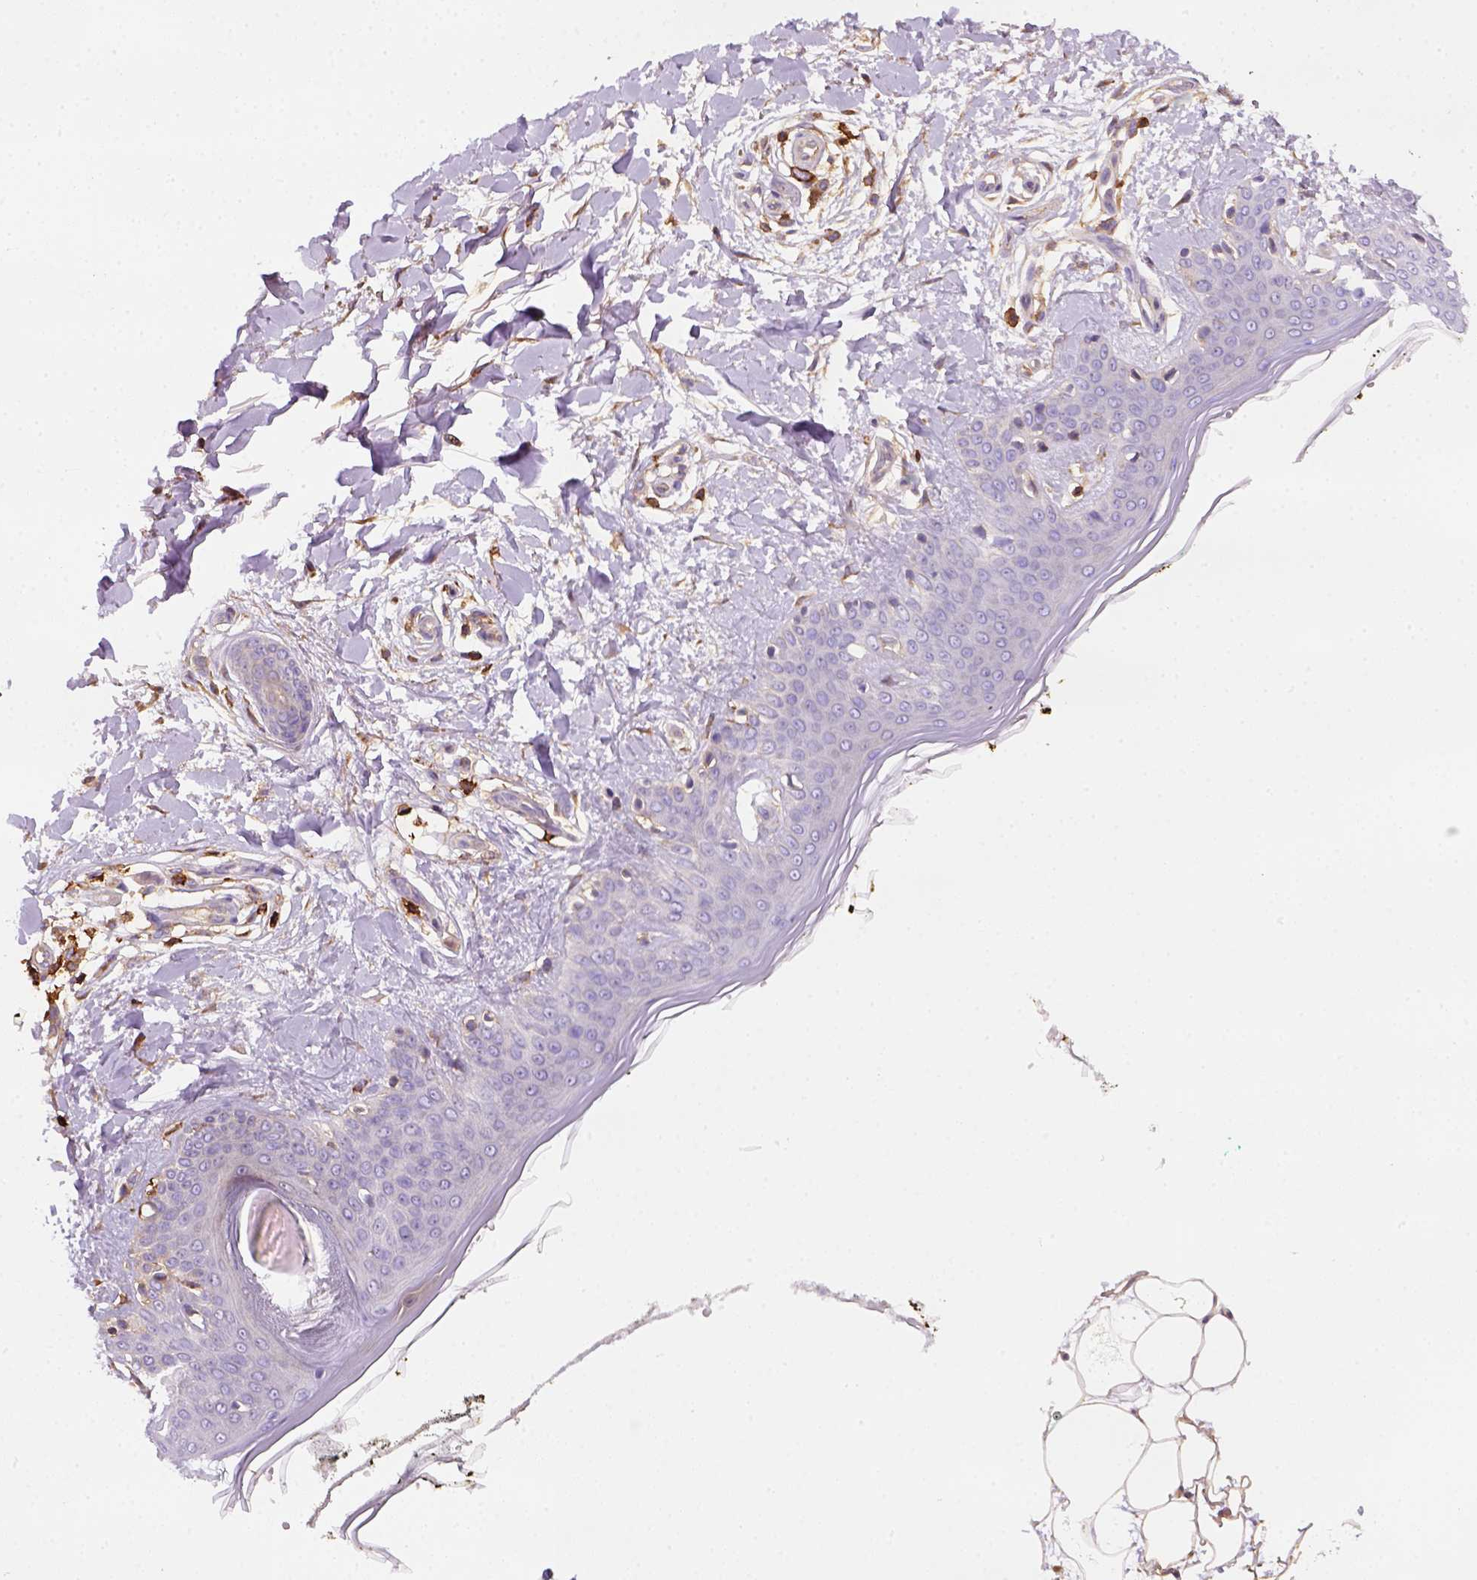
{"staining": {"intensity": "moderate", "quantity": ">75%", "location": "cytoplasmic/membranous"}, "tissue": "skin", "cell_type": "Fibroblasts", "image_type": "normal", "snomed": [{"axis": "morphology", "description": "Normal tissue, NOS"}, {"axis": "topography", "description": "Skin"}], "caption": "Brown immunohistochemical staining in normal human skin shows moderate cytoplasmic/membranous expression in about >75% of fibroblasts. (Stains: DAB in brown, nuclei in blue, Microscopy: brightfield microscopy at high magnification).", "gene": "GPRC5D", "patient": {"sex": "female", "age": 34}}